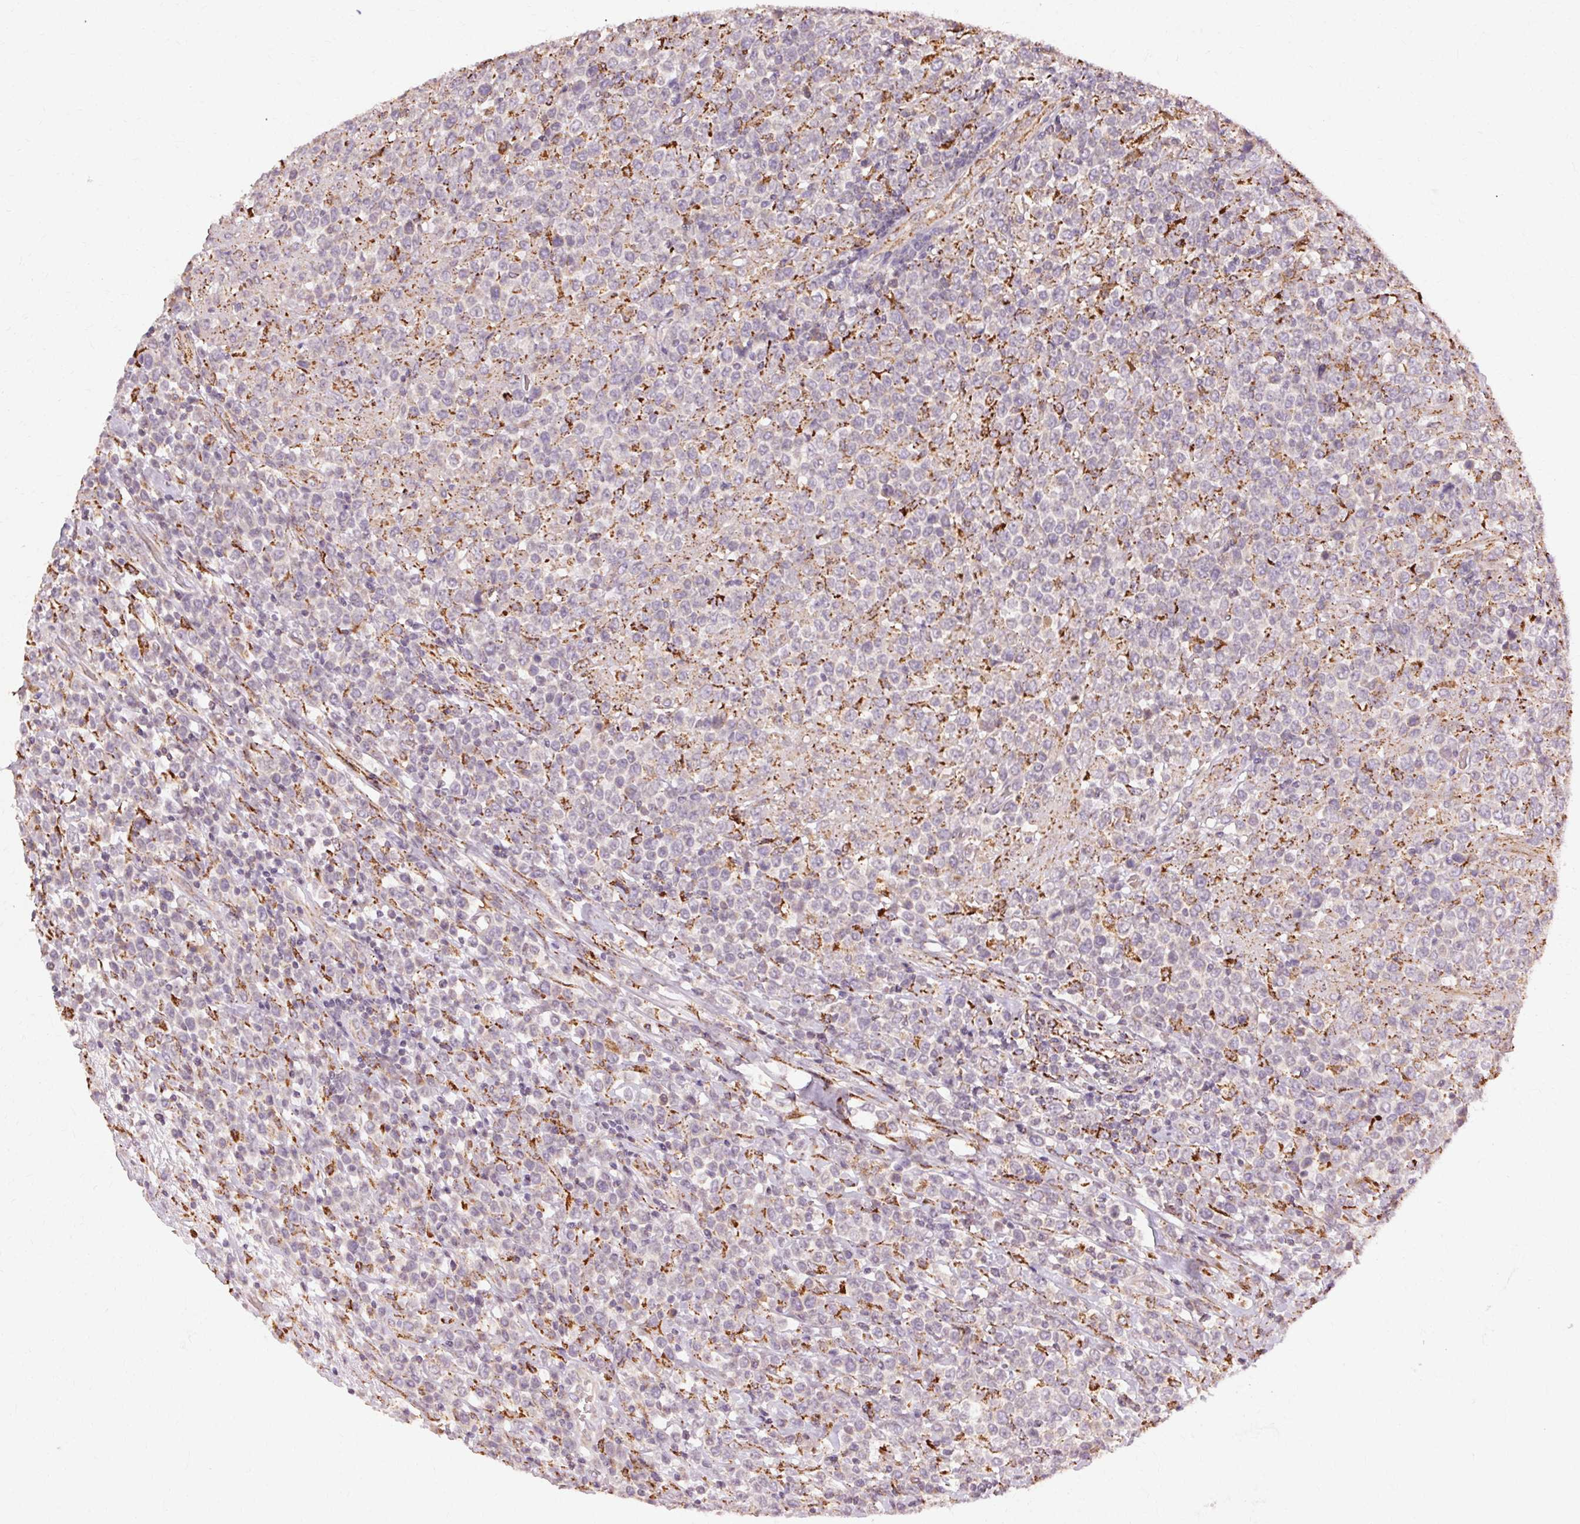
{"staining": {"intensity": "negative", "quantity": "none", "location": "none"}, "tissue": "lymphoma", "cell_type": "Tumor cells", "image_type": "cancer", "snomed": [{"axis": "morphology", "description": "Malignant lymphoma, non-Hodgkin's type, High grade"}, {"axis": "topography", "description": "Soft tissue"}], "caption": "High power microscopy micrograph of an immunohistochemistry photomicrograph of malignant lymphoma, non-Hodgkin's type (high-grade), revealing no significant staining in tumor cells.", "gene": "REP15", "patient": {"sex": "female", "age": 56}}